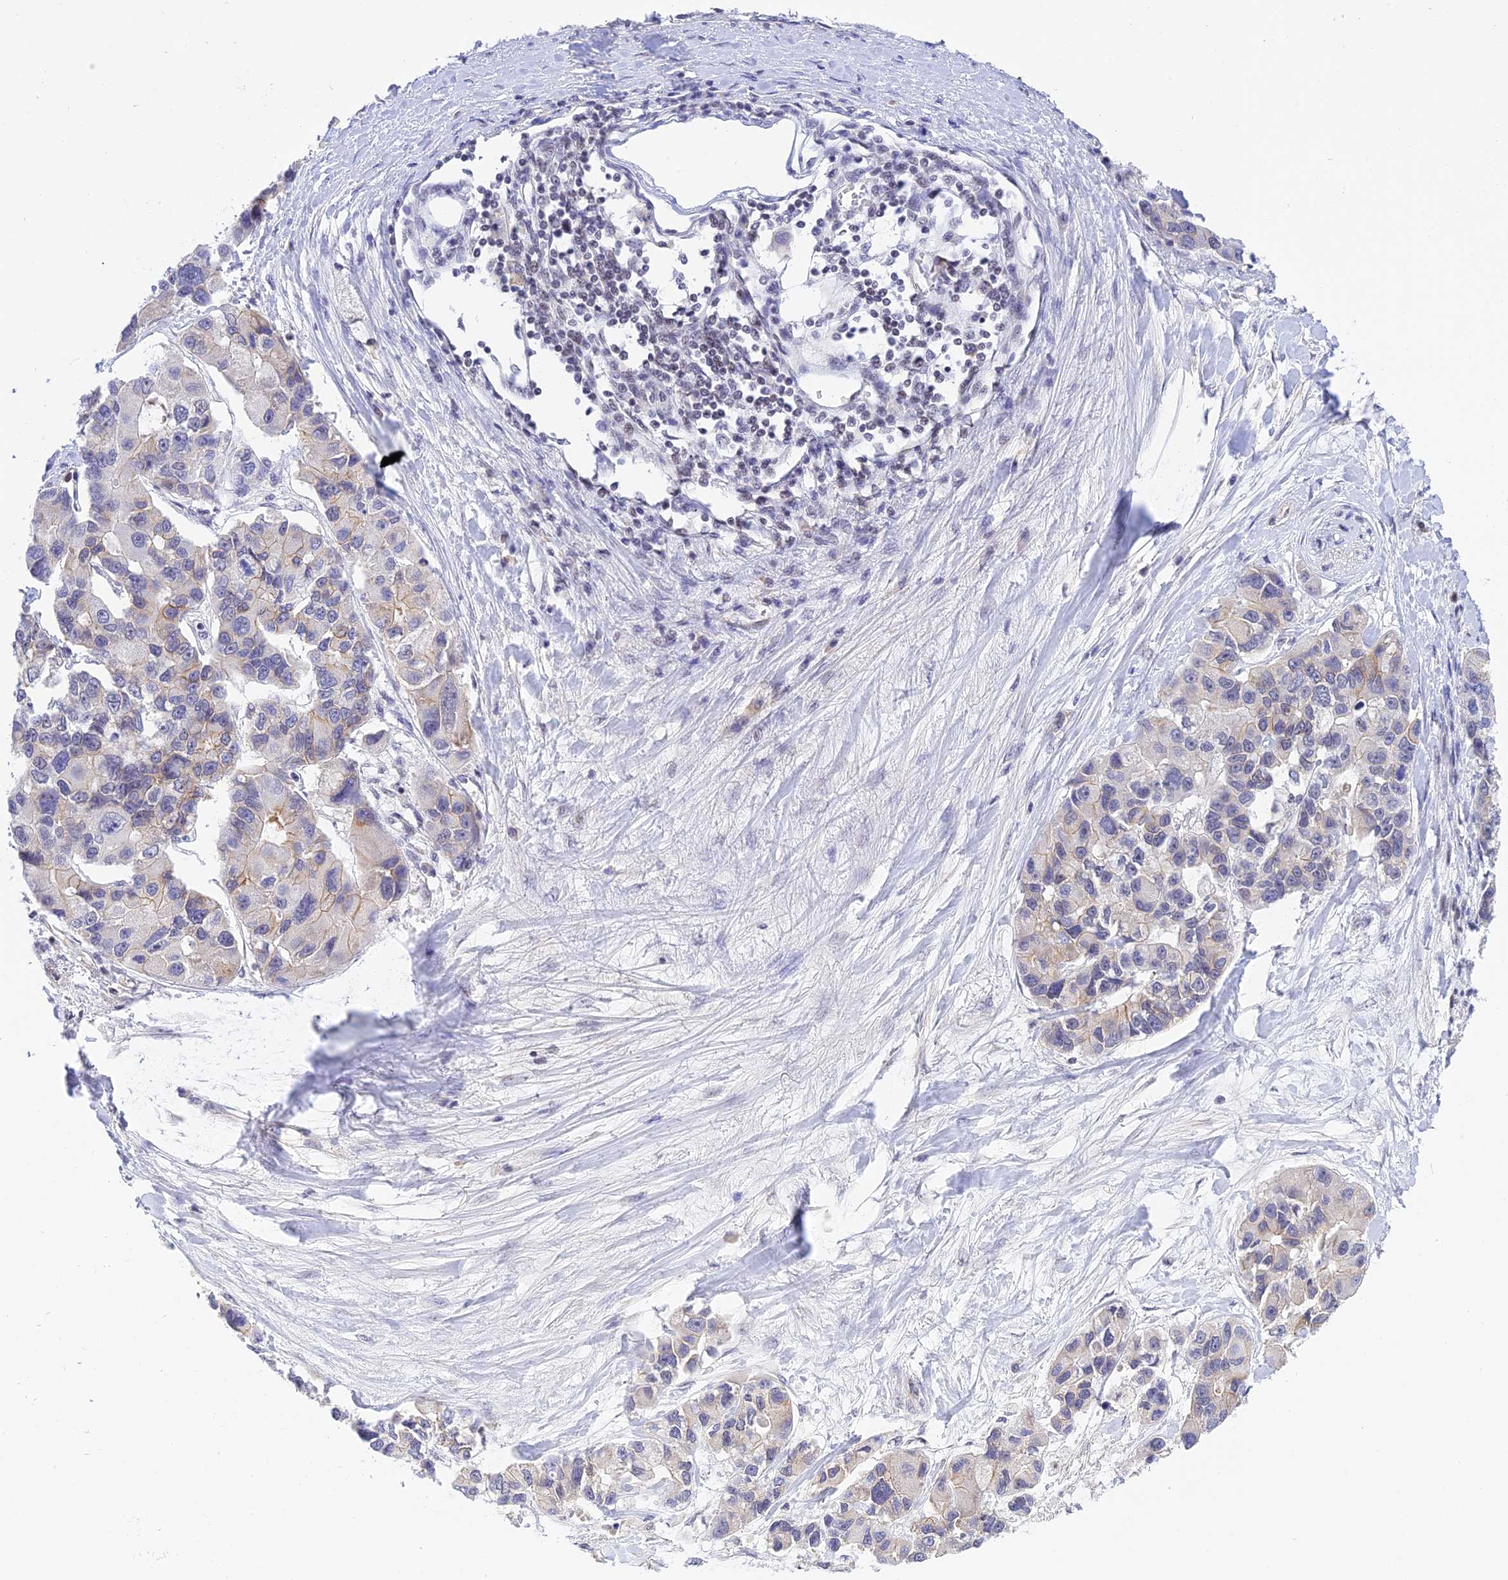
{"staining": {"intensity": "moderate", "quantity": "<25%", "location": "cytoplasmic/membranous"}, "tissue": "lung cancer", "cell_type": "Tumor cells", "image_type": "cancer", "snomed": [{"axis": "morphology", "description": "Adenocarcinoma, NOS"}, {"axis": "topography", "description": "Lung"}], "caption": "Immunohistochemistry (DAB (3,3'-diaminobenzidine)) staining of lung cancer reveals moderate cytoplasmic/membranous protein staining in about <25% of tumor cells.", "gene": "THAP11", "patient": {"sex": "female", "age": 54}}